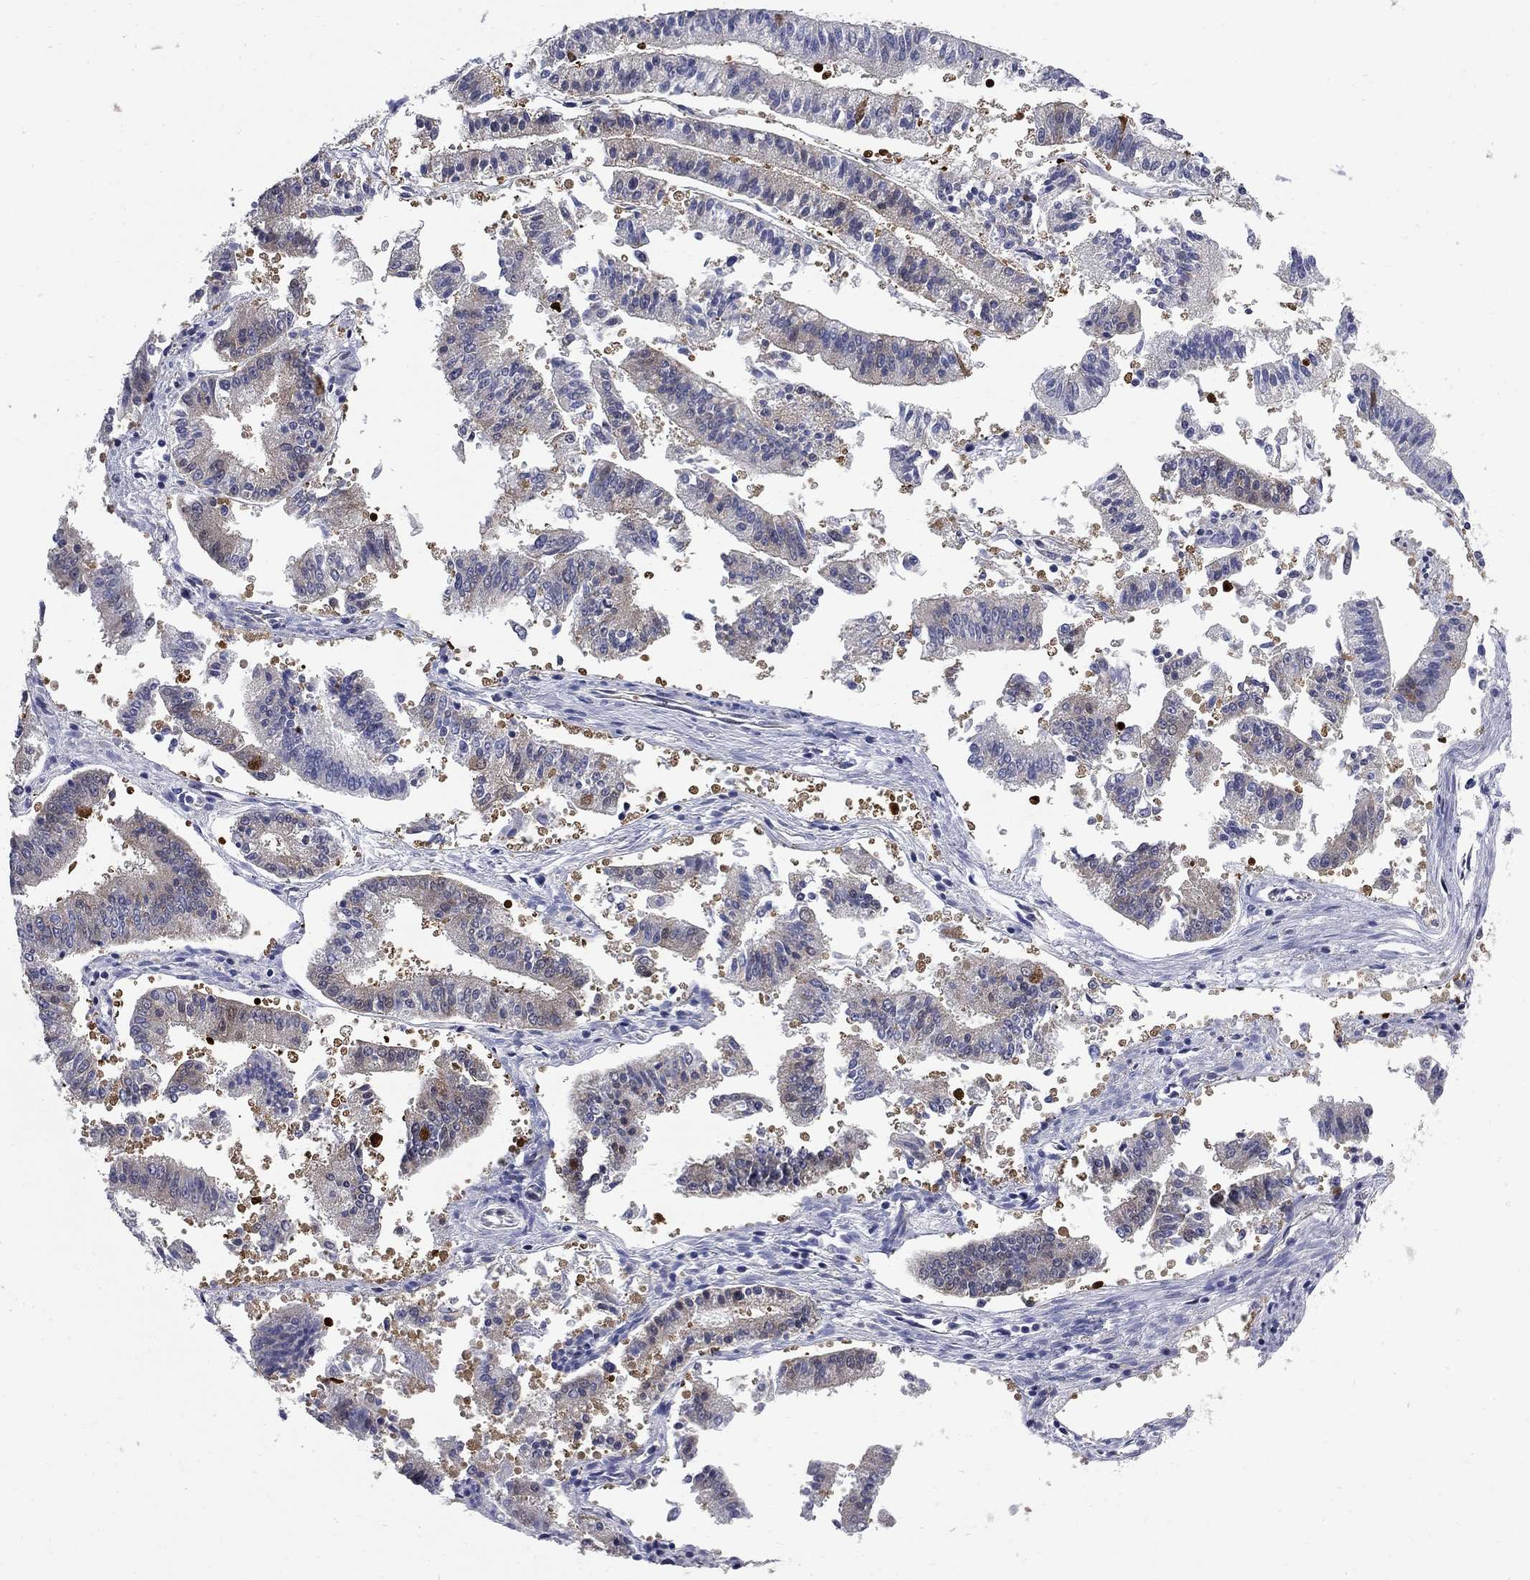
{"staining": {"intensity": "negative", "quantity": "none", "location": "none"}, "tissue": "endometrial cancer", "cell_type": "Tumor cells", "image_type": "cancer", "snomed": [{"axis": "morphology", "description": "Adenocarcinoma, NOS"}, {"axis": "topography", "description": "Endometrium"}], "caption": "This photomicrograph is of endometrial cancer stained with IHC to label a protein in brown with the nuclei are counter-stained blue. There is no expression in tumor cells.", "gene": "GALNT8", "patient": {"sex": "female", "age": 66}}